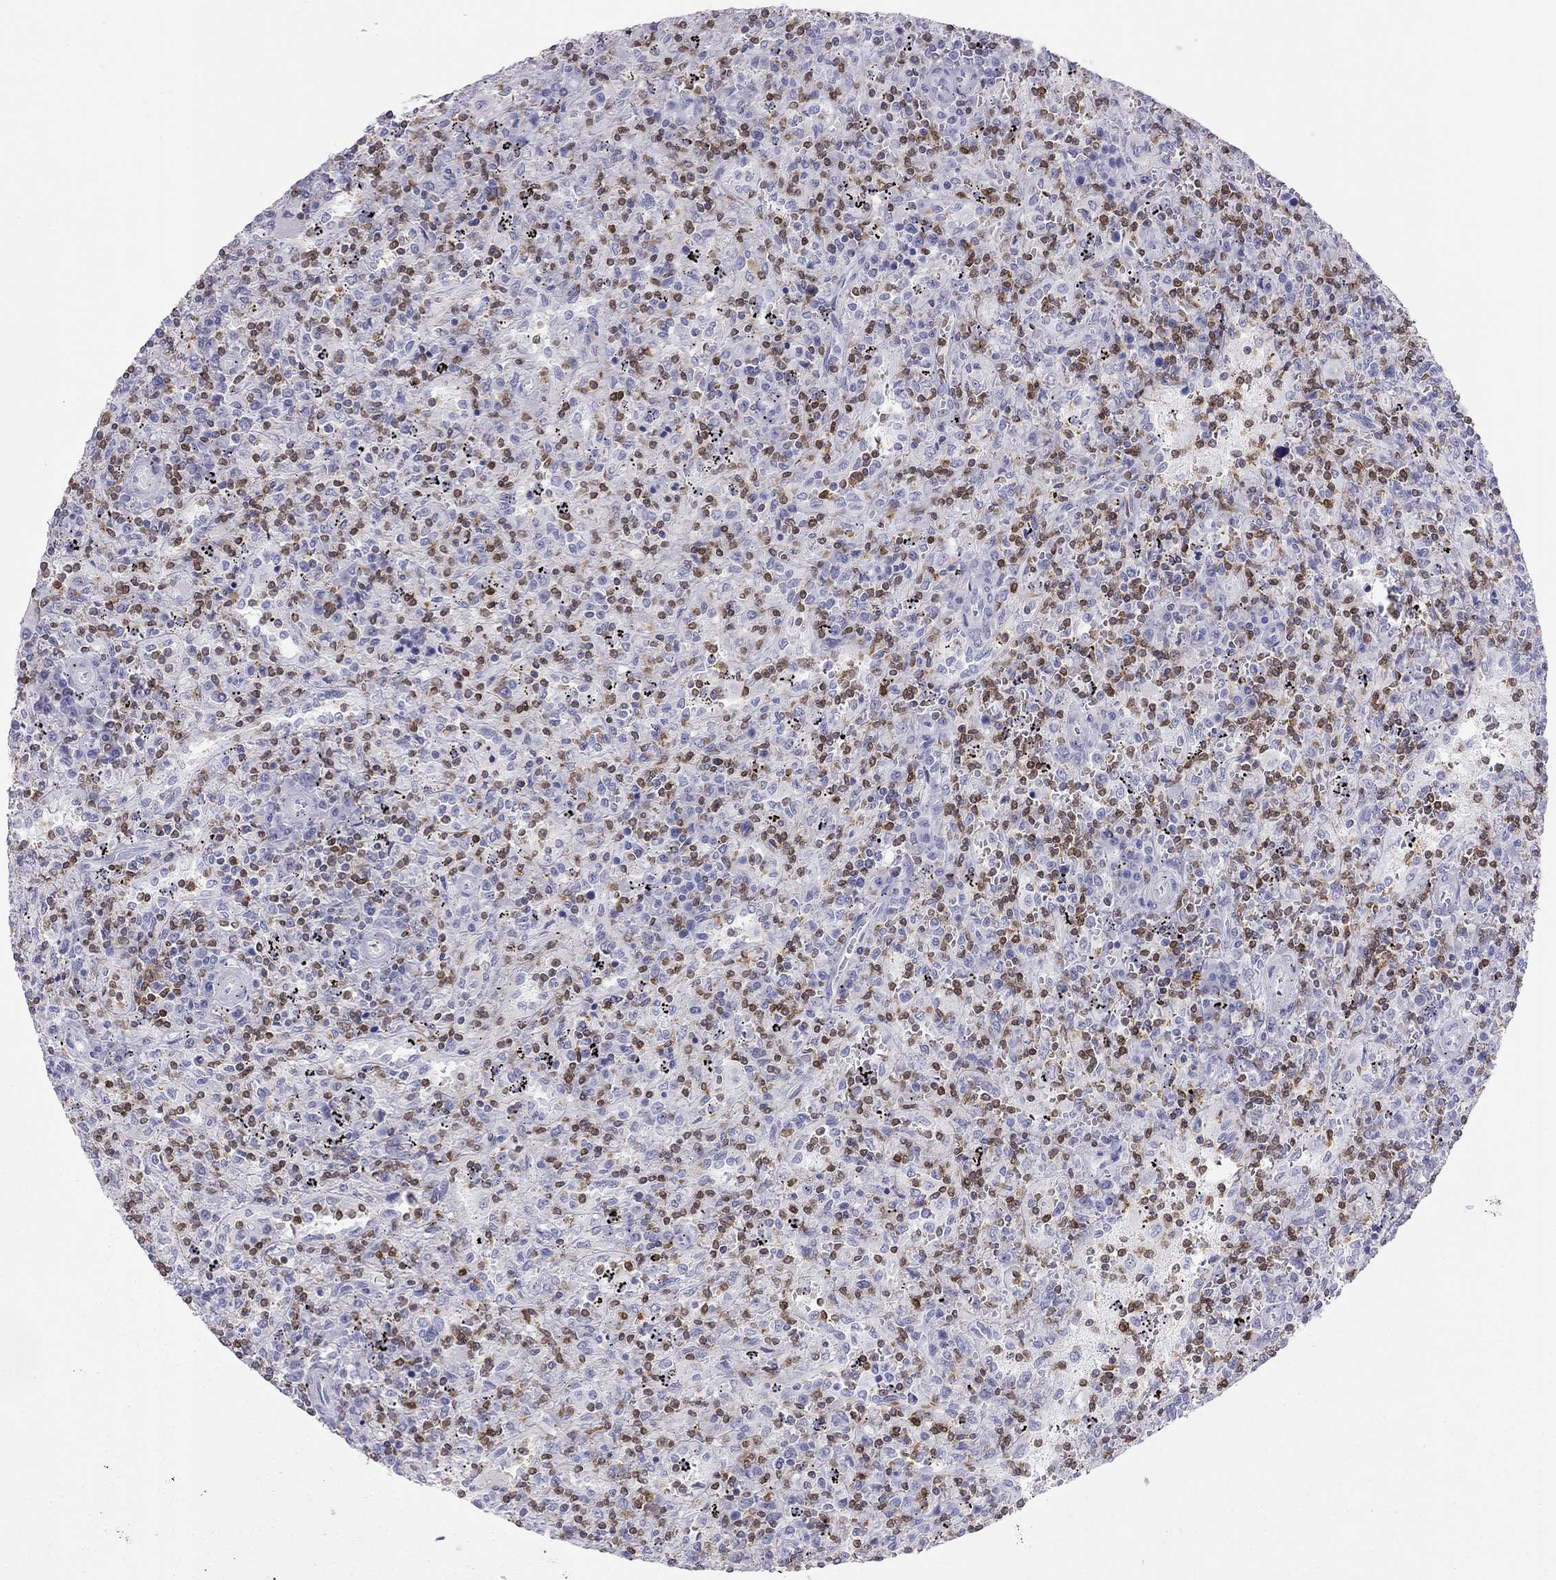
{"staining": {"intensity": "negative", "quantity": "none", "location": "none"}, "tissue": "lymphoma", "cell_type": "Tumor cells", "image_type": "cancer", "snomed": [{"axis": "morphology", "description": "Malignant lymphoma, non-Hodgkin's type, Low grade"}, {"axis": "topography", "description": "Spleen"}], "caption": "Immunohistochemistry (IHC) image of neoplastic tissue: low-grade malignant lymphoma, non-Hodgkin's type stained with DAB shows no significant protein positivity in tumor cells. (Immunohistochemistry, brightfield microscopy, high magnification).", "gene": "SH2D2A", "patient": {"sex": "male", "age": 62}}